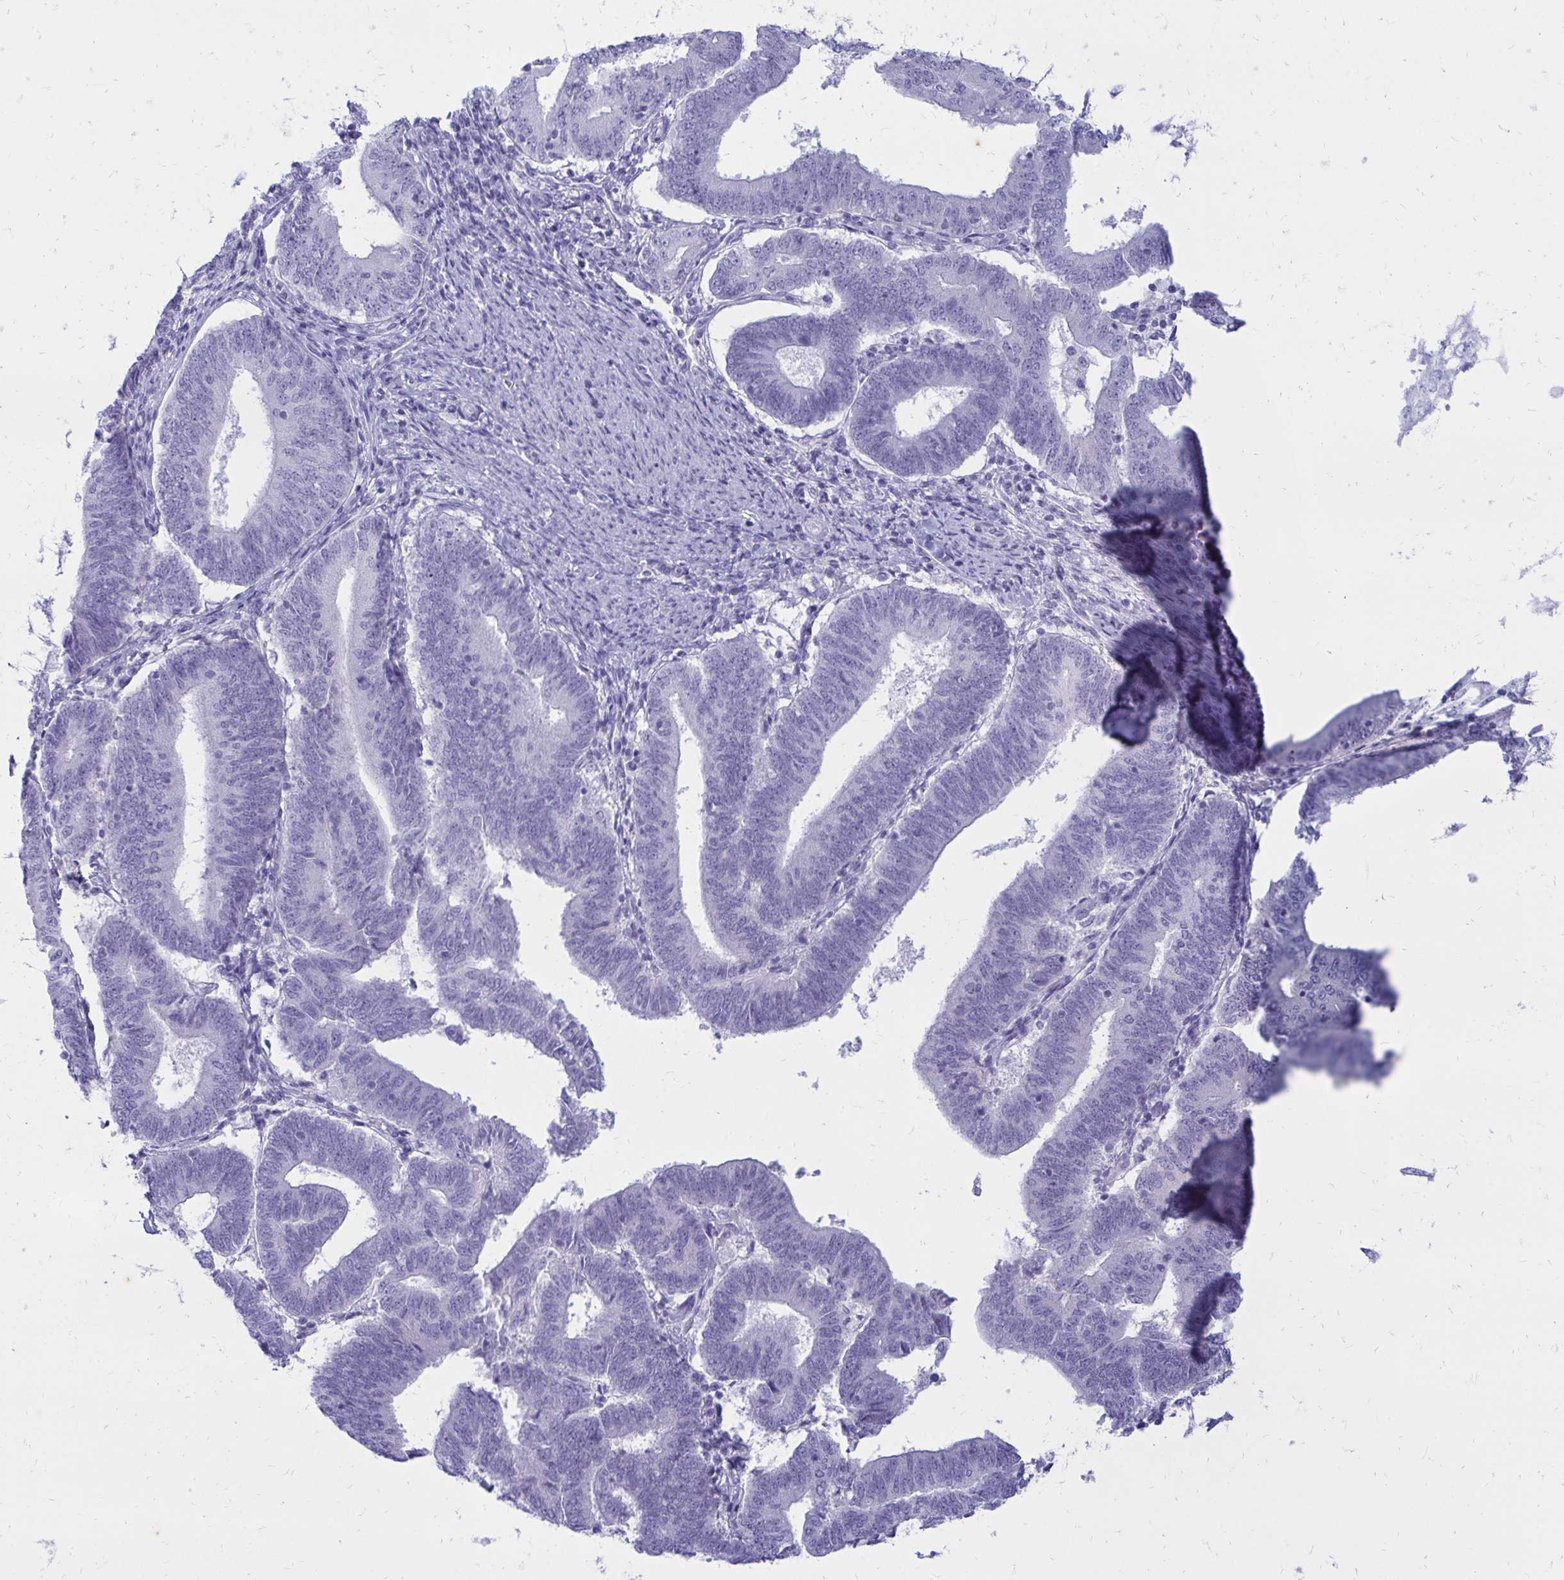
{"staining": {"intensity": "negative", "quantity": "none", "location": "none"}, "tissue": "endometrial cancer", "cell_type": "Tumor cells", "image_type": "cancer", "snomed": [{"axis": "morphology", "description": "Adenocarcinoma, NOS"}, {"axis": "topography", "description": "Endometrium"}], "caption": "This is an IHC photomicrograph of human endometrial adenocarcinoma. There is no staining in tumor cells.", "gene": "NANOGNB", "patient": {"sex": "female", "age": 70}}